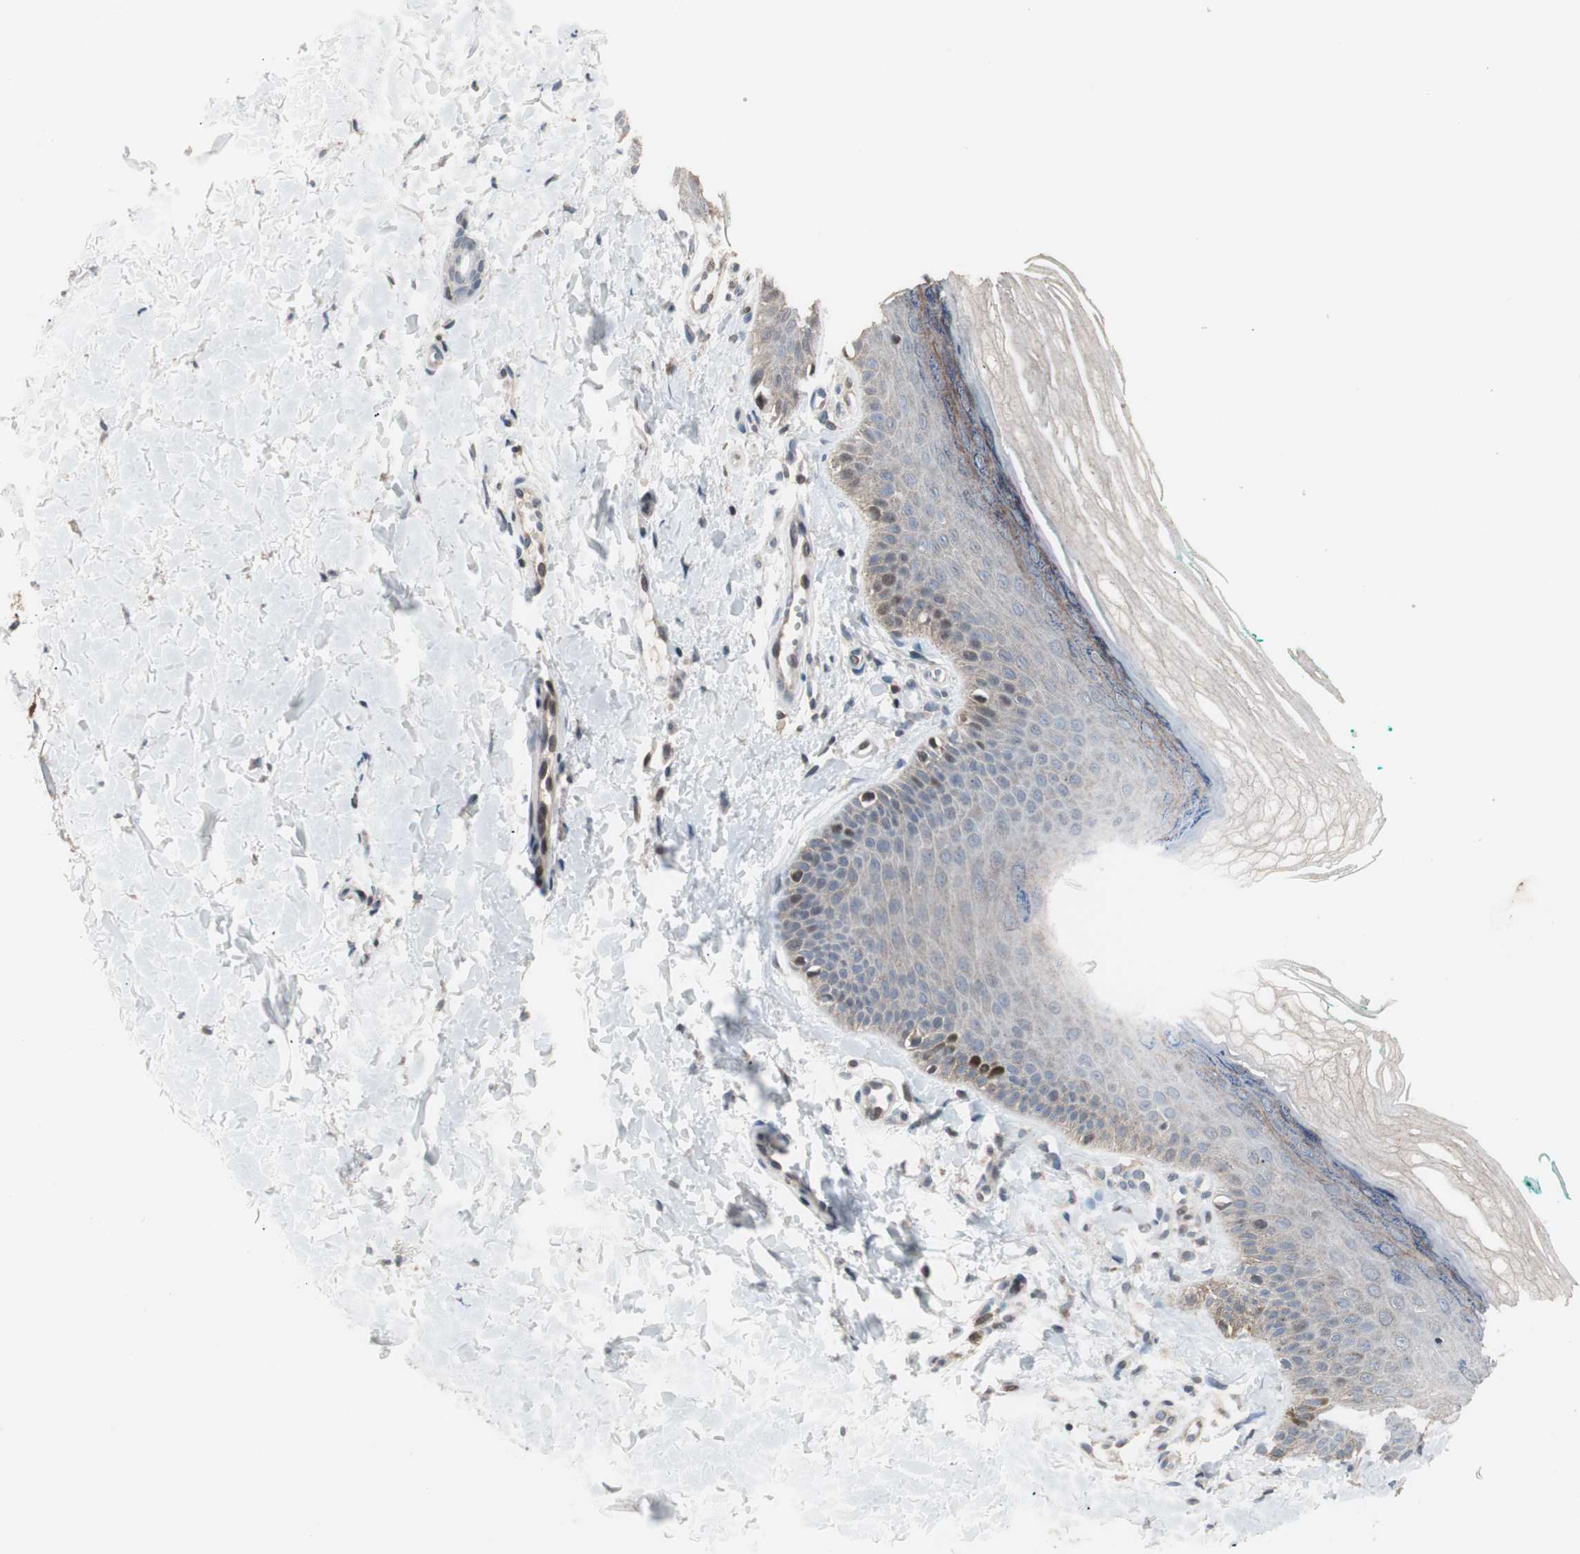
{"staining": {"intensity": "negative", "quantity": "none", "location": "none"}, "tissue": "skin", "cell_type": "Fibroblasts", "image_type": "normal", "snomed": [{"axis": "morphology", "description": "Normal tissue, NOS"}, {"axis": "topography", "description": "Skin"}], "caption": "Immunohistochemical staining of benign human skin exhibits no significant positivity in fibroblasts. (Stains: DAB immunohistochemistry with hematoxylin counter stain, Microscopy: brightfield microscopy at high magnification).", "gene": "POLH", "patient": {"sex": "male", "age": 26}}